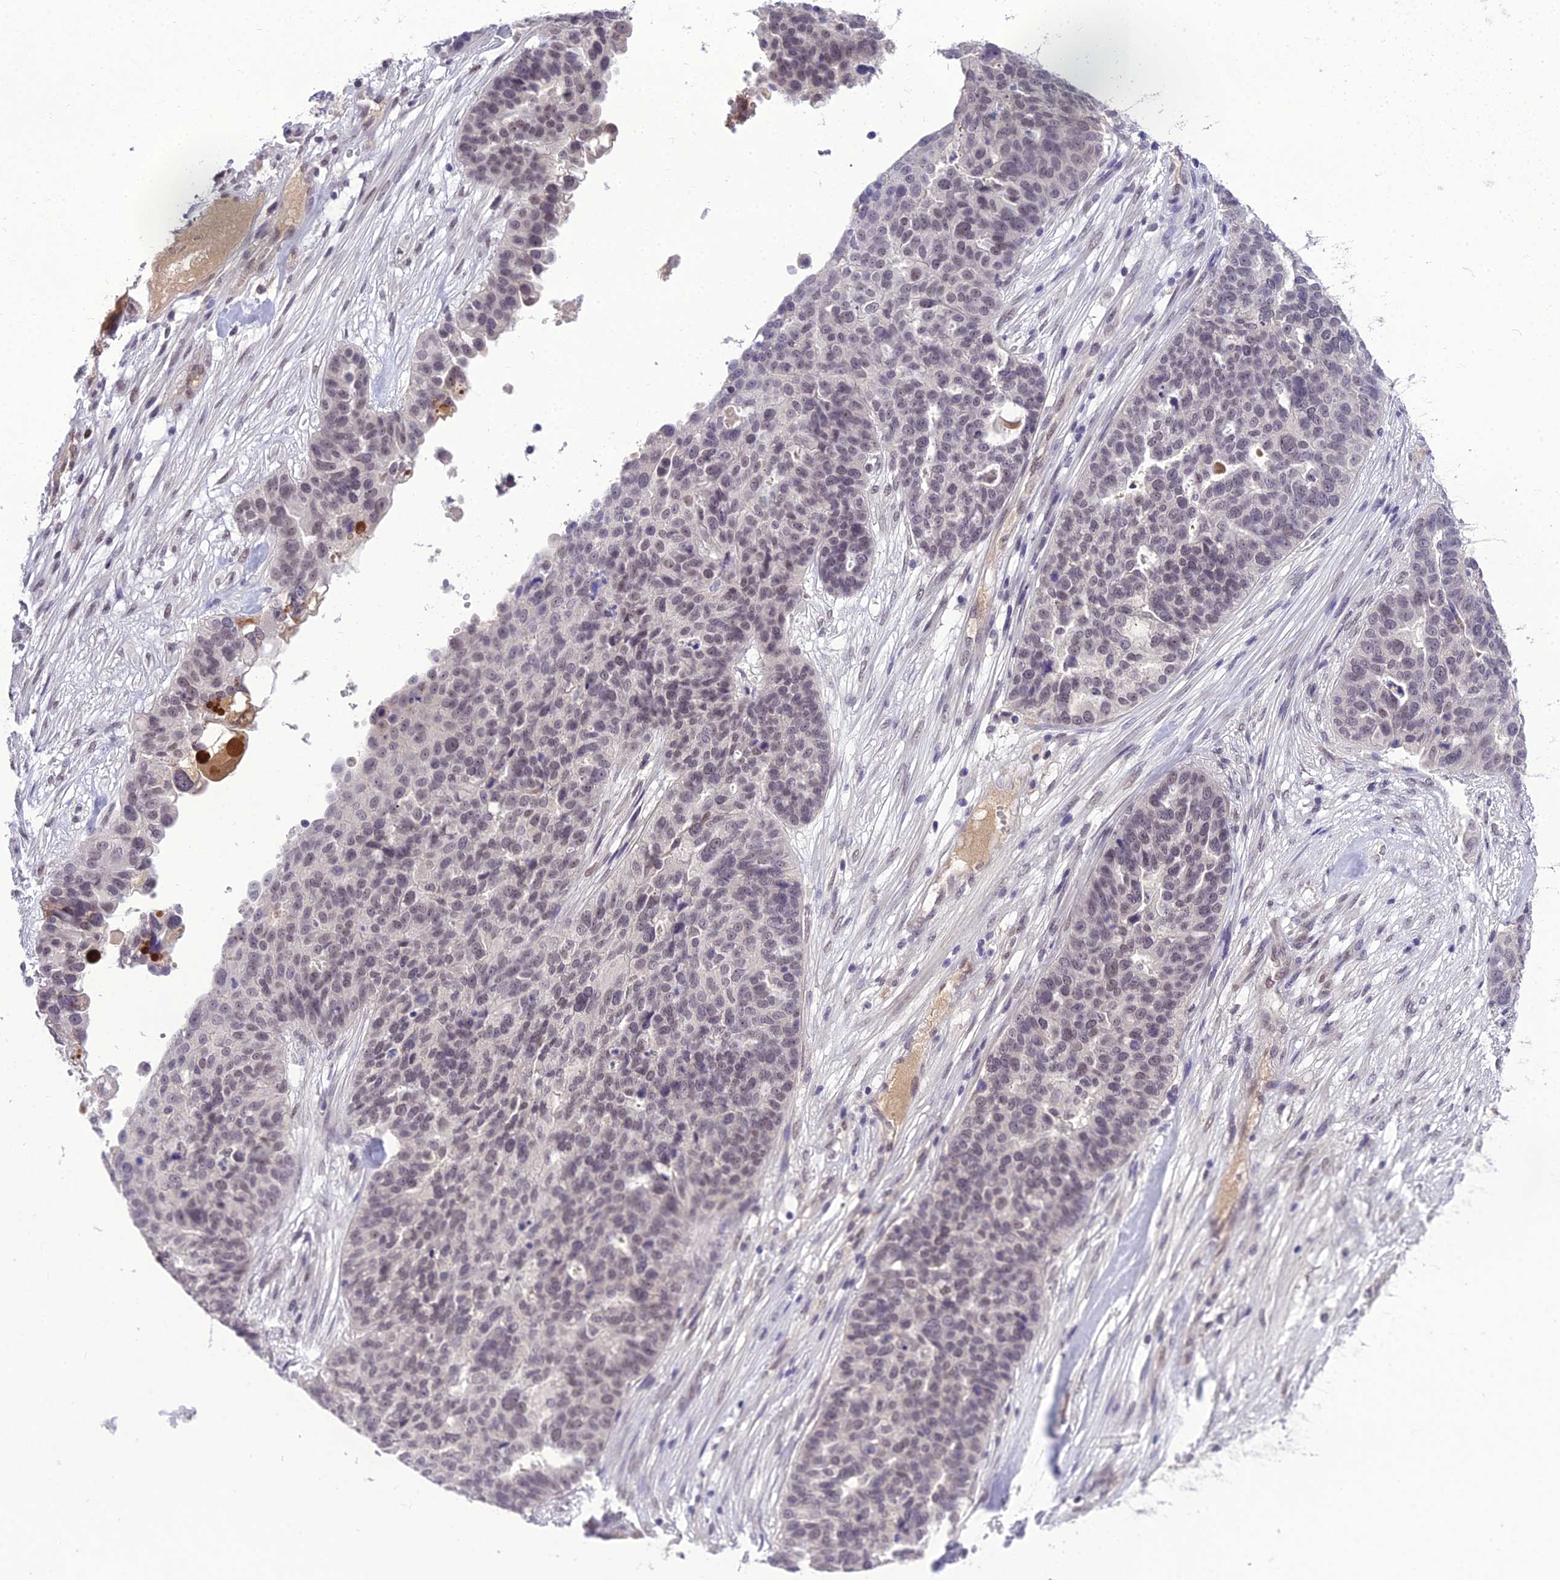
{"staining": {"intensity": "weak", "quantity": "25%-75%", "location": "nuclear"}, "tissue": "ovarian cancer", "cell_type": "Tumor cells", "image_type": "cancer", "snomed": [{"axis": "morphology", "description": "Cystadenocarcinoma, serous, NOS"}, {"axis": "topography", "description": "Ovary"}], "caption": "IHC micrograph of neoplastic tissue: human ovarian cancer stained using immunohistochemistry reveals low levels of weak protein expression localized specifically in the nuclear of tumor cells, appearing as a nuclear brown color.", "gene": "SH3RF3", "patient": {"sex": "female", "age": 59}}